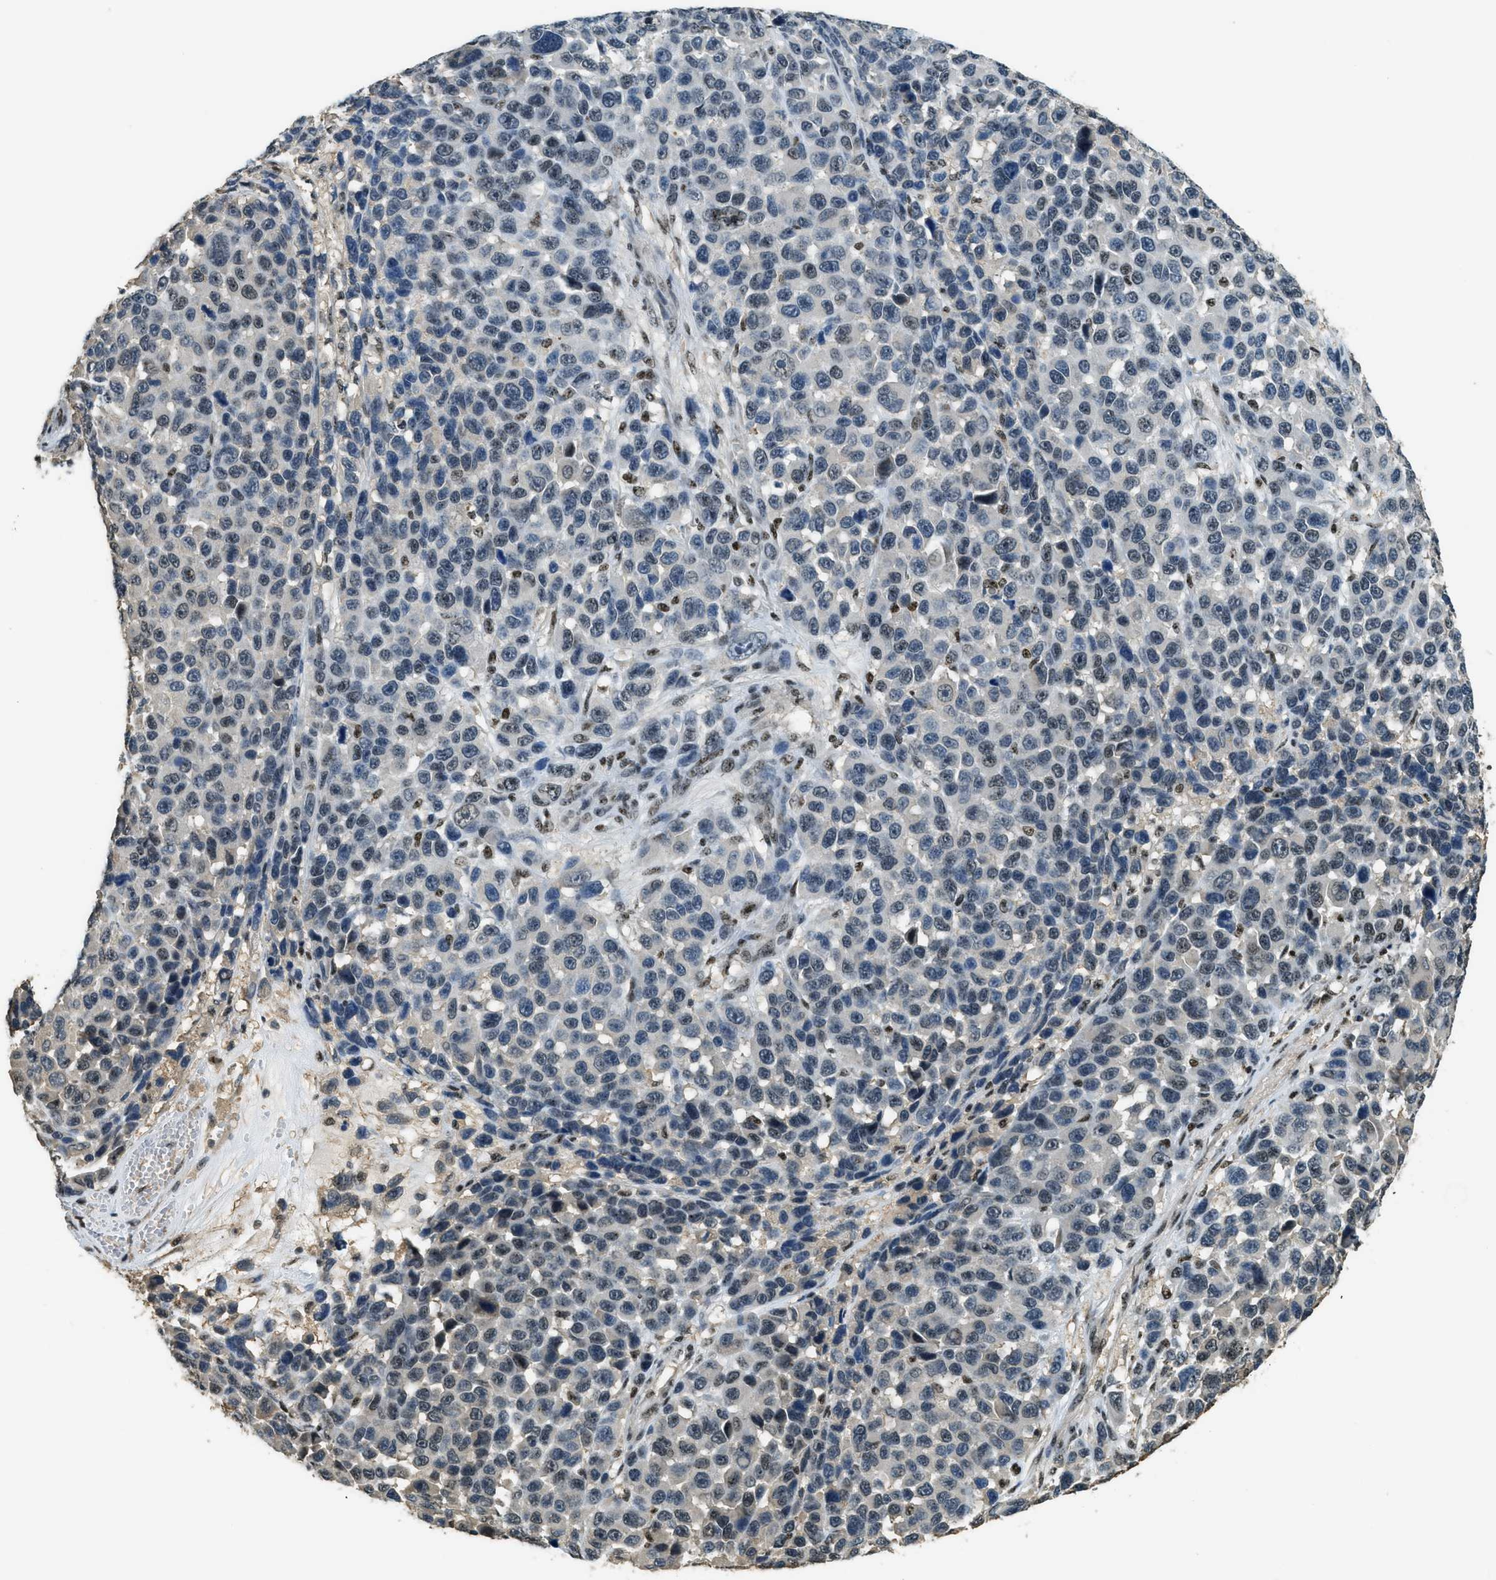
{"staining": {"intensity": "weak", "quantity": "<25%", "location": "nuclear"}, "tissue": "melanoma", "cell_type": "Tumor cells", "image_type": "cancer", "snomed": [{"axis": "morphology", "description": "Malignant melanoma, NOS"}, {"axis": "topography", "description": "Skin"}], "caption": "The immunohistochemistry (IHC) micrograph has no significant expression in tumor cells of melanoma tissue.", "gene": "SP100", "patient": {"sex": "male", "age": 53}}